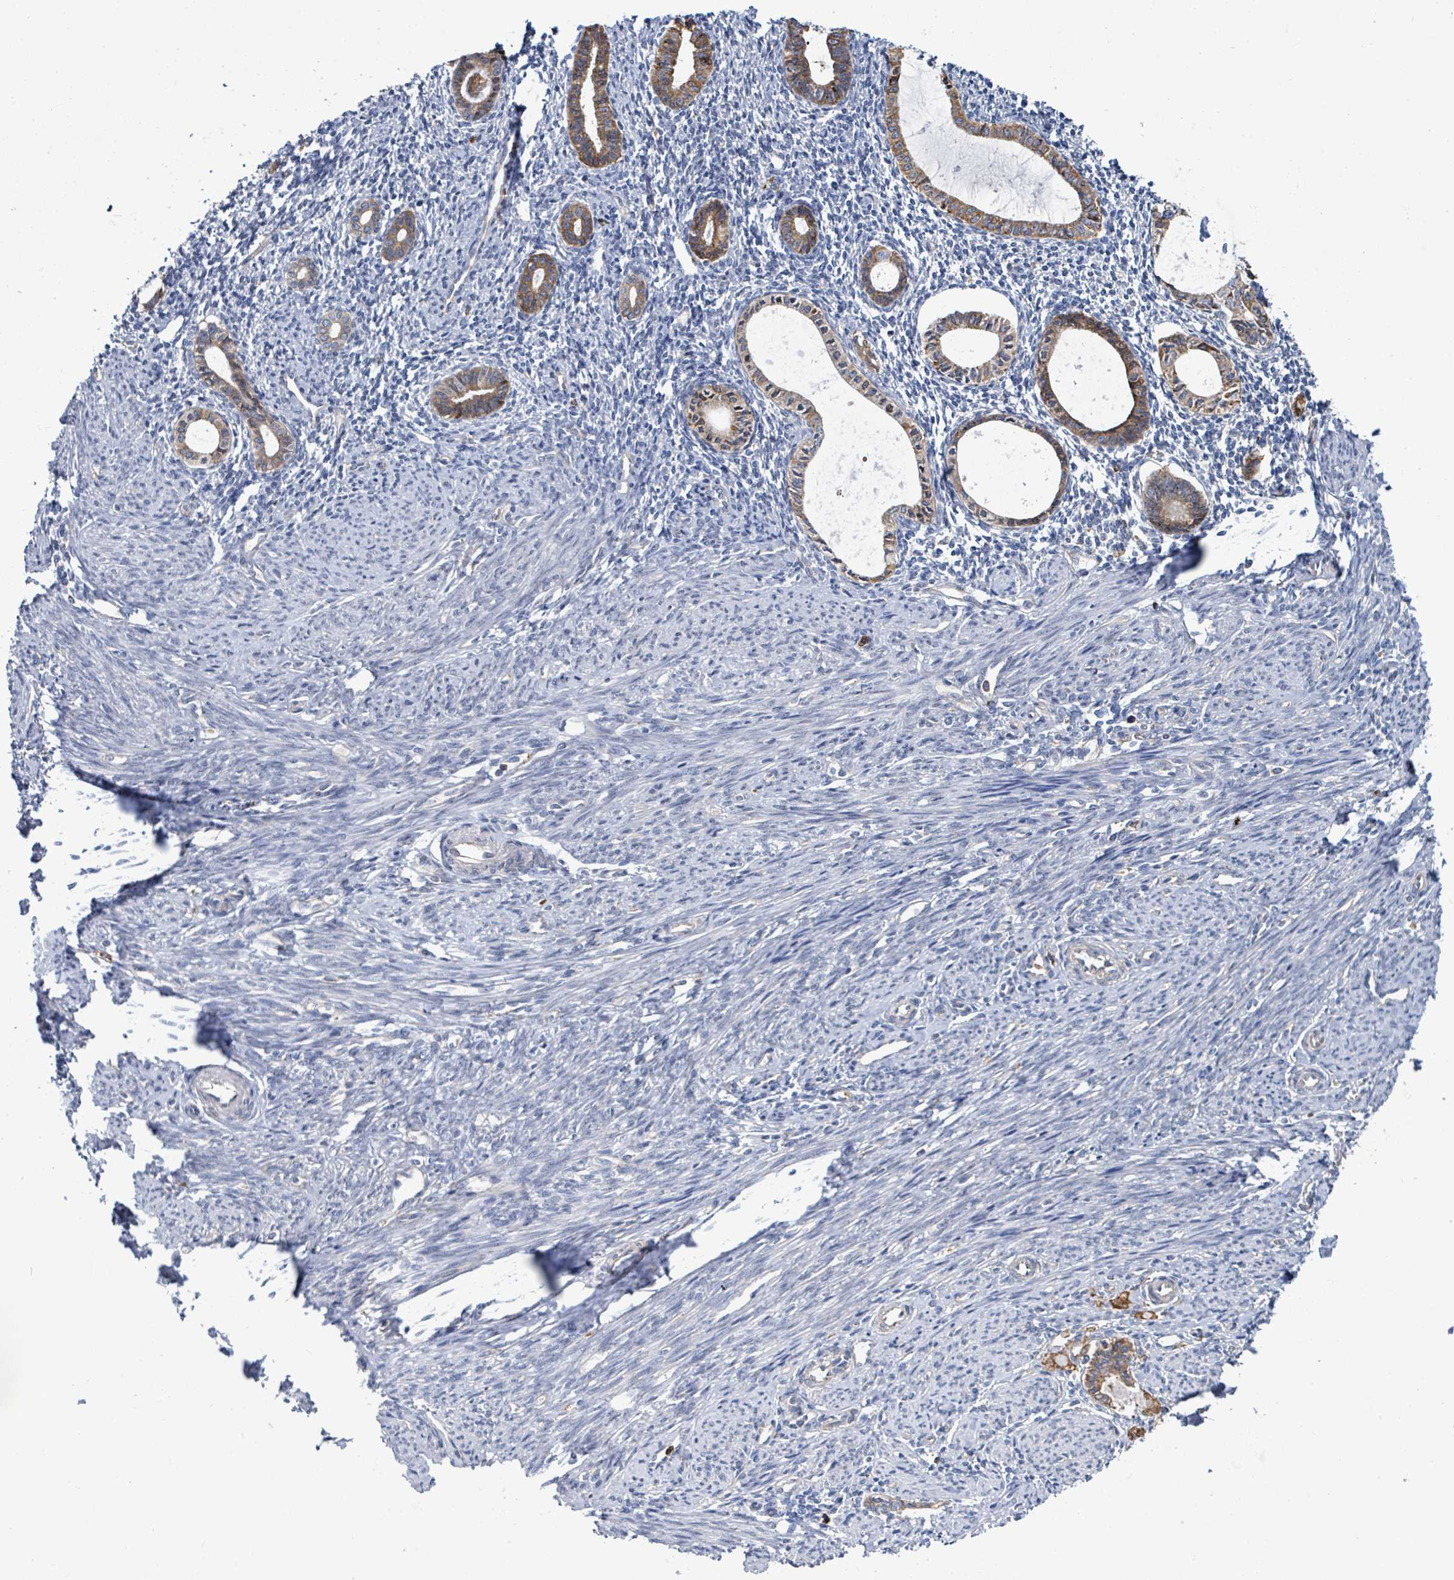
{"staining": {"intensity": "moderate", "quantity": ">75%", "location": "cytoplasmic/membranous"}, "tissue": "endometrium", "cell_type": "Cells in endometrial stroma", "image_type": "normal", "snomed": [{"axis": "morphology", "description": "Normal tissue, NOS"}, {"axis": "topography", "description": "Endometrium"}], "caption": "Normal endometrium displays moderate cytoplasmic/membranous staining in approximately >75% of cells in endometrial stroma.", "gene": "RFPL4AL1", "patient": {"sex": "female", "age": 63}}